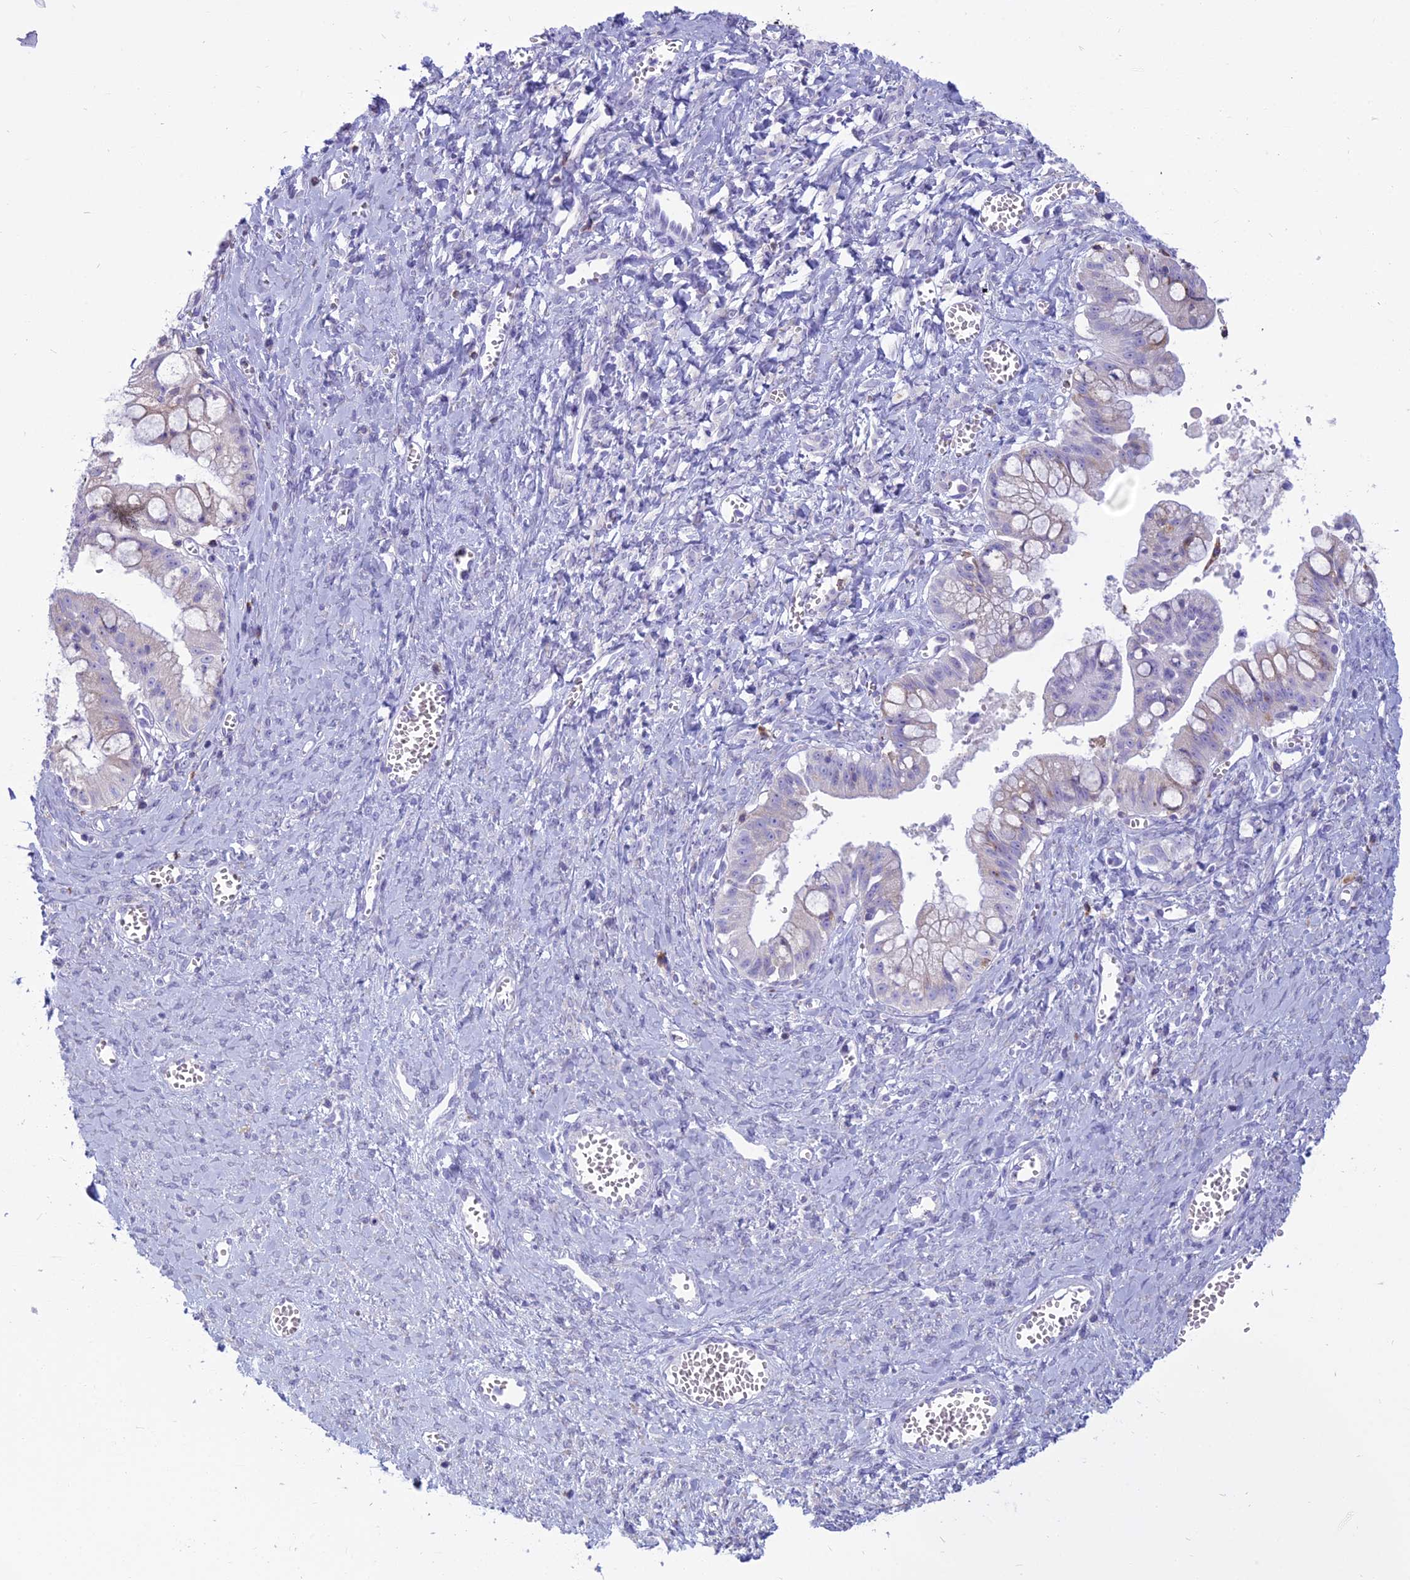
{"staining": {"intensity": "negative", "quantity": "none", "location": "none"}, "tissue": "ovarian cancer", "cell_type": "Tumor cells", "image_type": "cancer", "snomed": [{"axis": "morphology", "description": "Cystadenocarcinoma, mucinous, NOS"}, {"axis": "topography", "description": "Ovary"}], "caption": "Immunohistochemistry (IHC) image of neoplastic tissue: human ovarian cancer stained with DAB (3,3'-diaminobenzidine) shows no significant protein staining in tumor cells.", "gene": "CD5", "patient": {"sex": "female", "age": 70}}